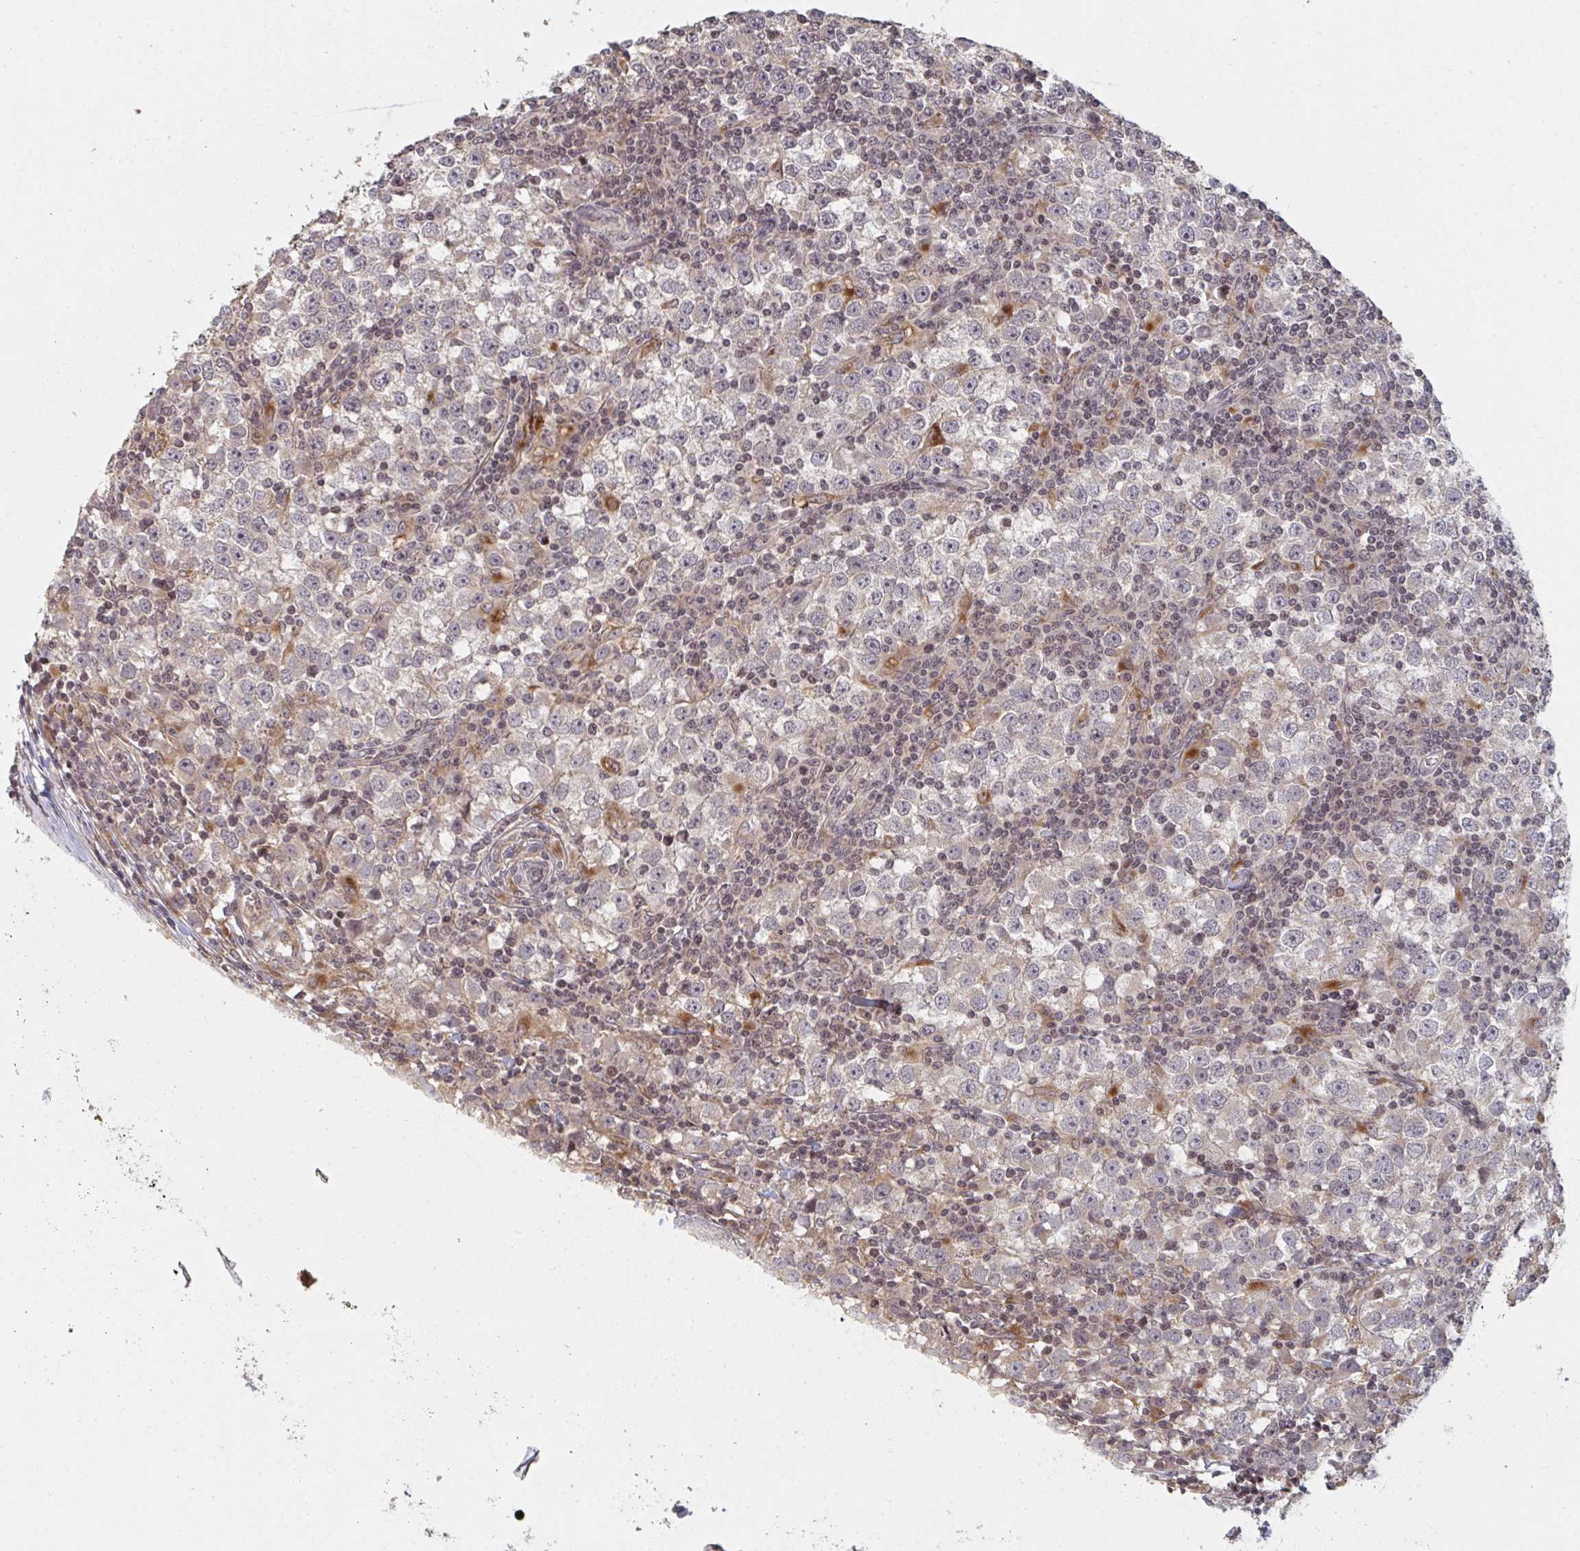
{"staining": {"intensity": "weak", "quantity": "25%-75%", "location": "cytoplasmic/membranous"}, "tissue": "testis cancer", "cell_type": "Tumor cells", "image_type": "cancer", "snomed": [{"axis": "morphology", "description": "Seminoma, NOS"}, {"axis": "topography", "description": "Testis"}], "caption": "Testis cancer stained for a protein reveals weak cytoplasmic/membranous positivity in tumor cells.", "gene": "DCST1", "patient": {"sex": "male", "age": 65}}